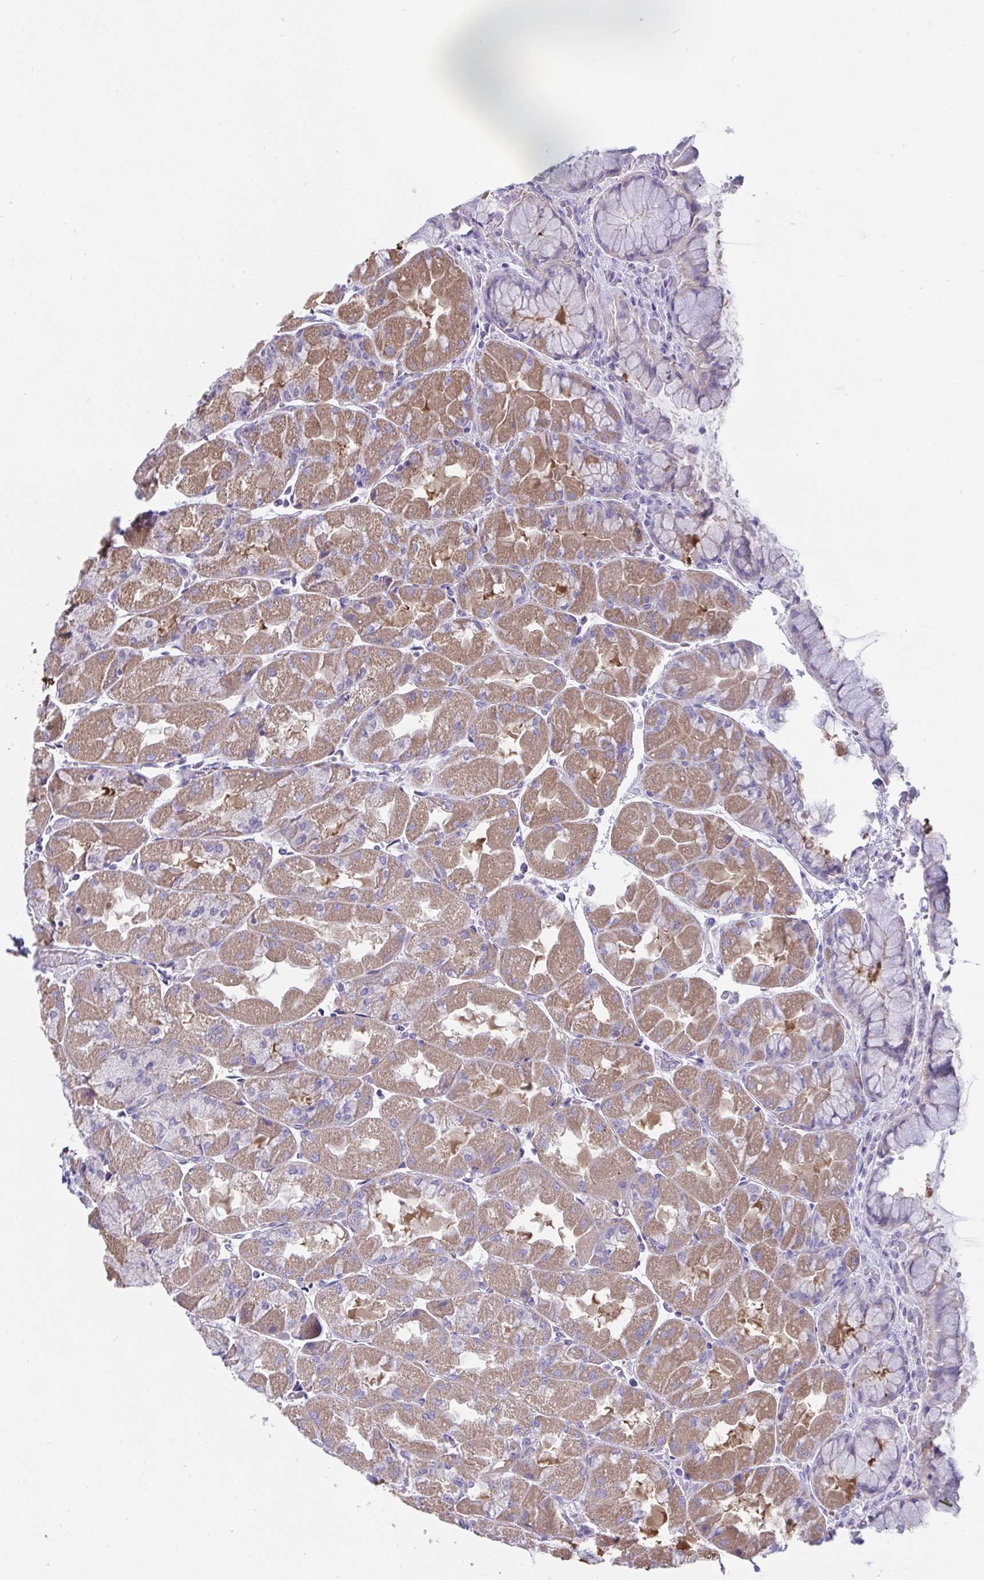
{"staining": {"intensity": "moderate", "quantity": "25%-75%", "location": "cytoplasmic/membranous"}, "tissue": "stomach", "cell_type": "Glandular cells", "image_type": "normal", "snomed": [{"axis": "morphology", "description": "Normal tissue, NOS"}, {"axis": "topography", "description": "Stomach"}], "caption": "Moderate cytoplasmic/membranous protein staining is seen in about 25%-75% of glandular cells in stomach.", "gene": "PLA2G12B", "patient": {"sex": "female", "age": 61}}